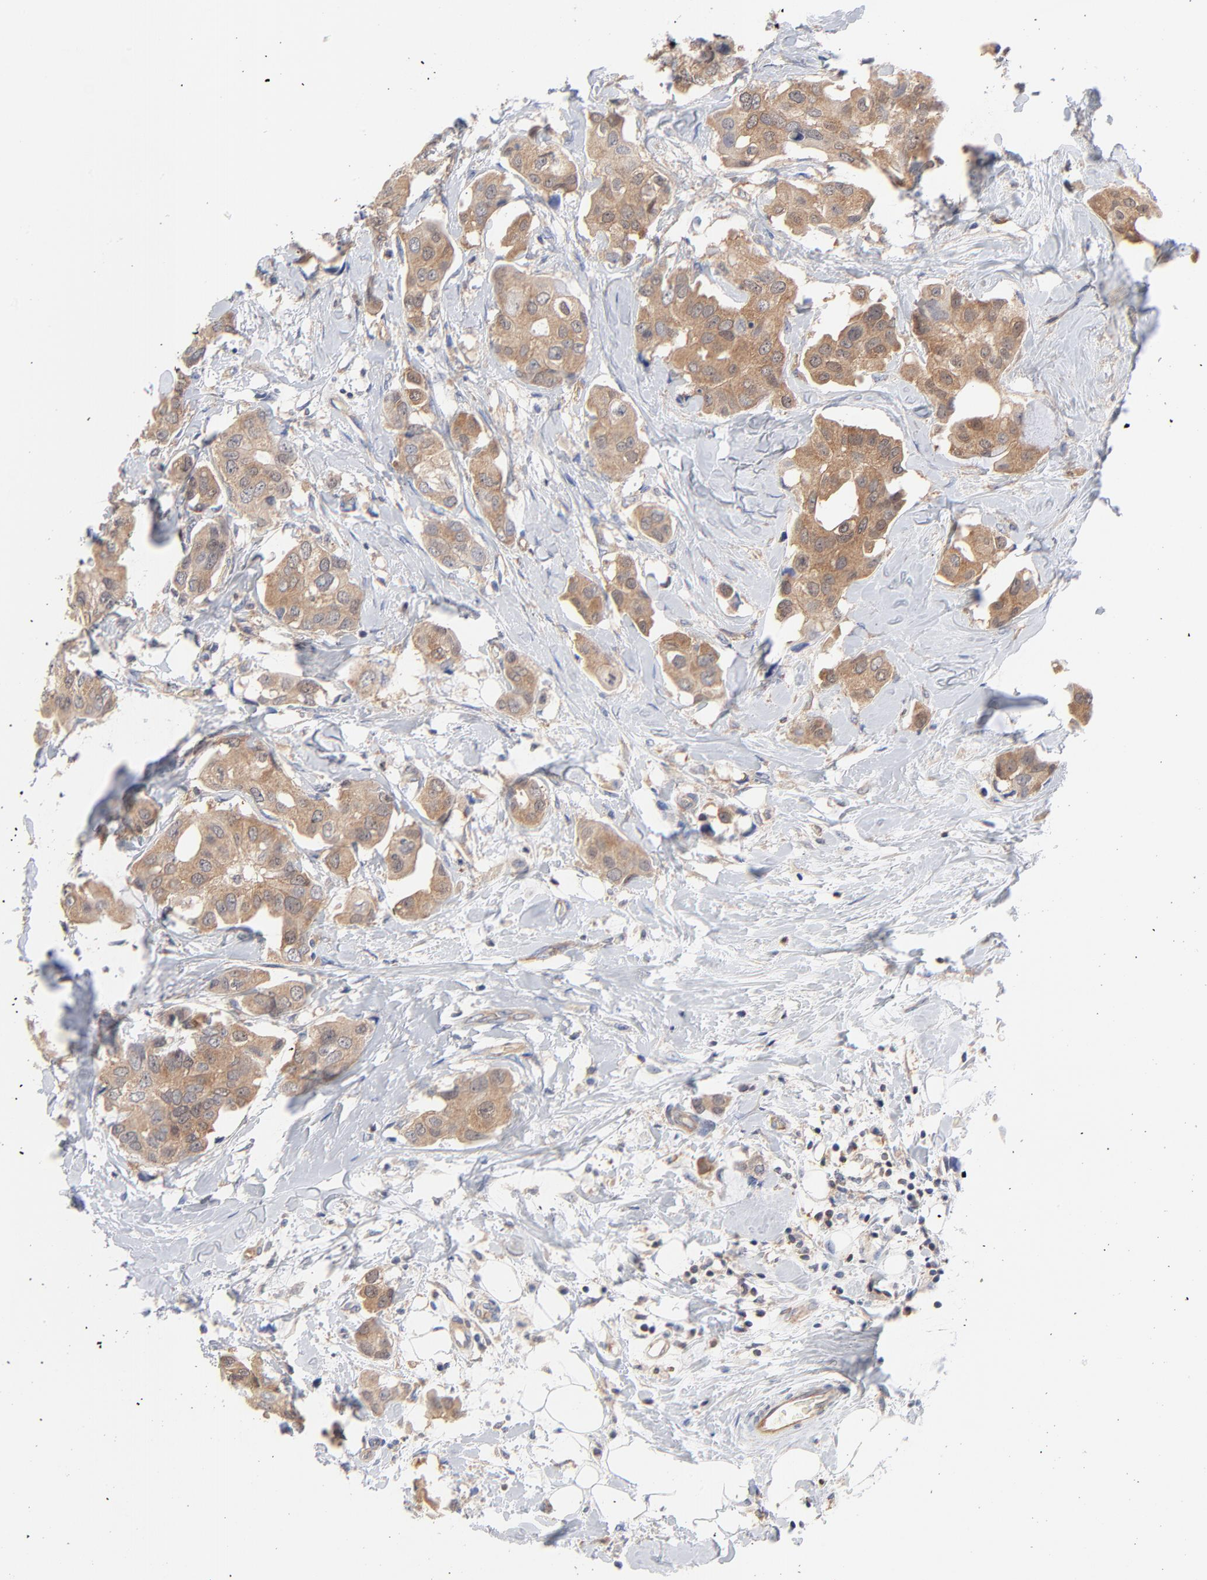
{"staining": {"intensity": "moderate", "quantity": ">75%", "location": "cytoplasmic/membranous"}, "tissue": "breast cancer", "cell_type": "Tumor cells", "image_type": "cancer", "snomed": [{"axis": "morphology", "description": "Duct carcinoma"}, {"axis": "topography", "description": "Breast"}], "caption": "Breast cancer (invasive ductal carcinoma) was stained to show a protein in brown. There is medium levels of moderate cytoplasmic/membranous staining in approximately >75% of tumor cells.", "gene": "CAB39L", "patient": {"sex": "female", "age": 40}}